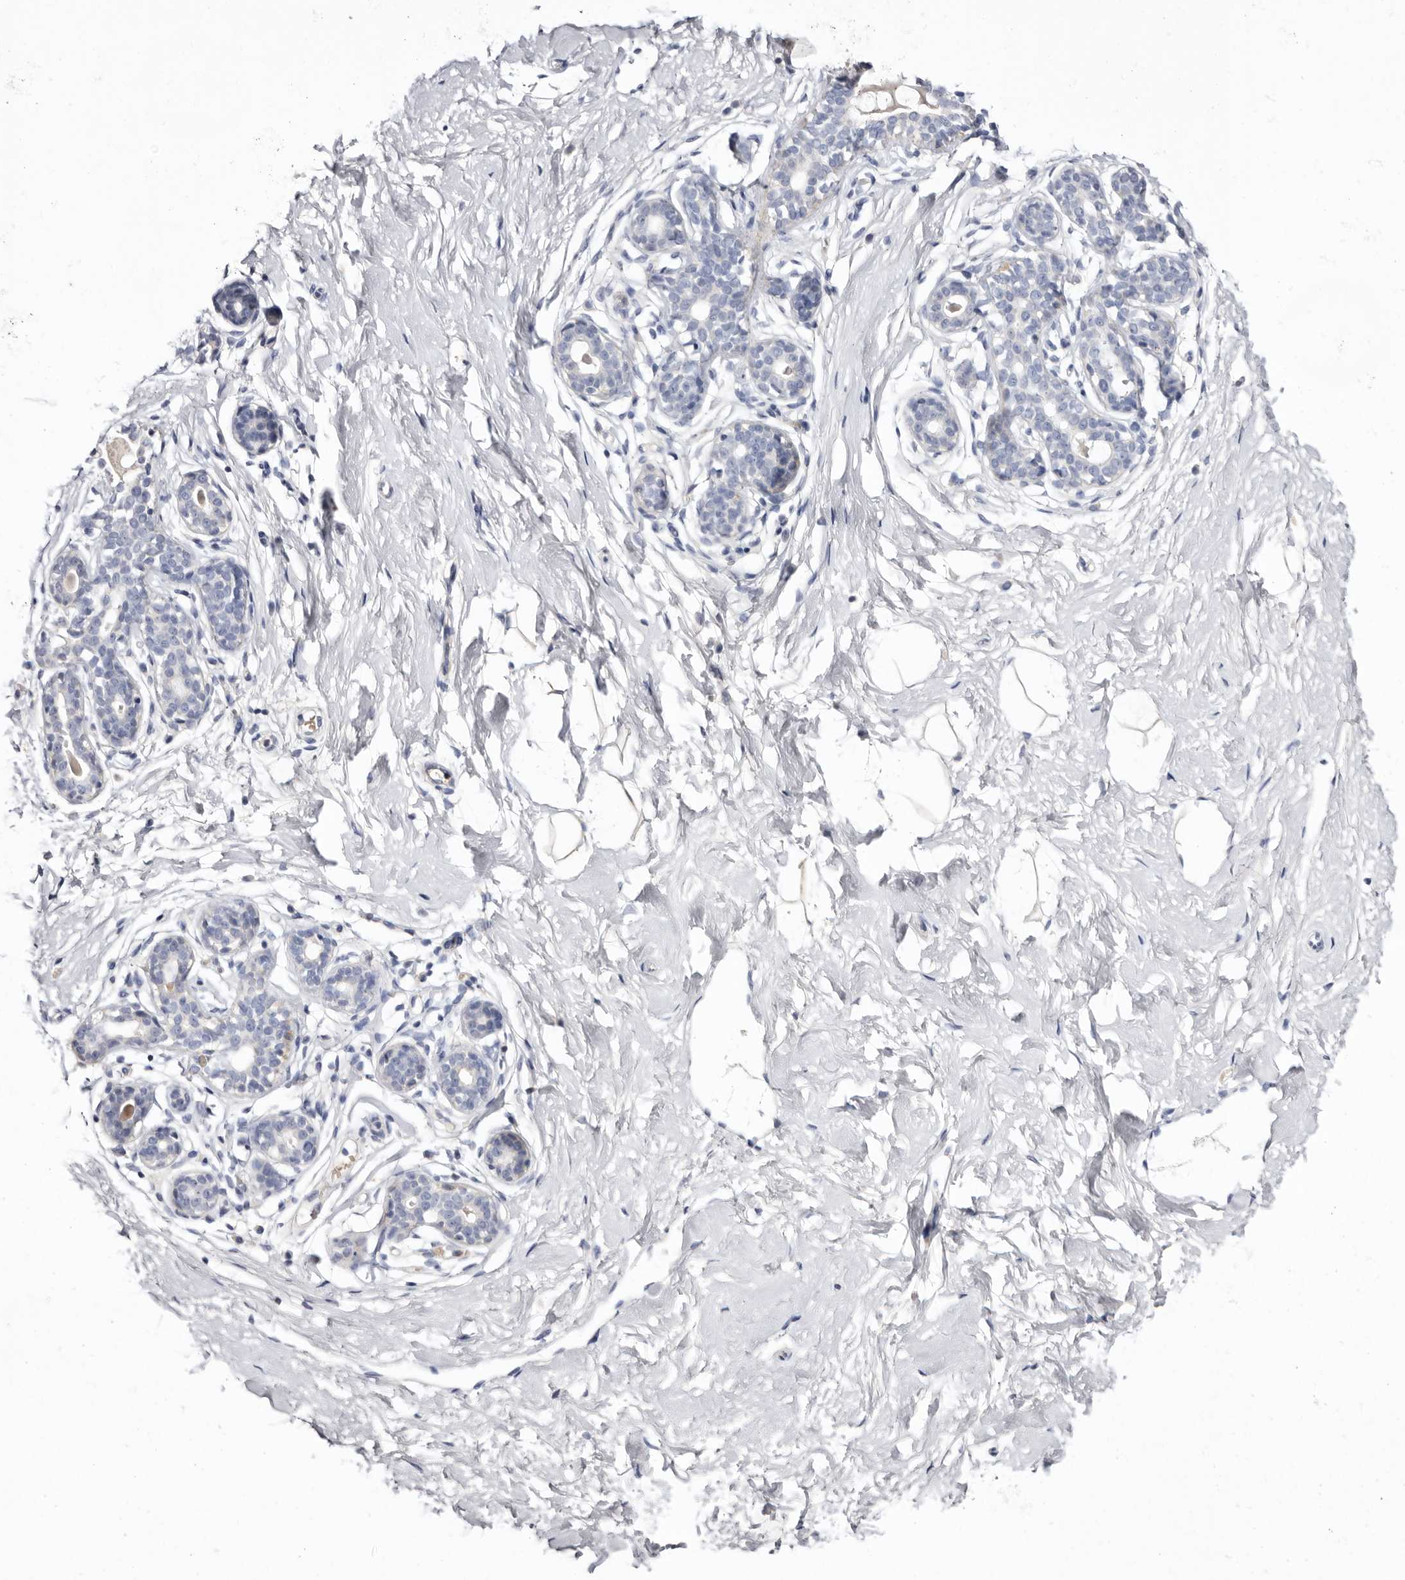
{"staining": {"intensity": "negative", "quantity": "none", "location": "none"}, "tissue": "breast", "cell_type": "Adipocytes", "image_type": "normal", "snomed": [{"axis": "morphology", "description": "Normal tissue, NOS"}, {"axis": "morphology", "description": "Adenoma, NOS"}, {"axis": "topography", "description": "Breast"}], "caption": "High magnification brightfield microscopy of normal breast stained with DAB (brown) and counterstained with hematoxylin (blue): adipocytes show no significant expression.", "gene": "S1PR5", "patient": {"sex": "female", "age": 23}}